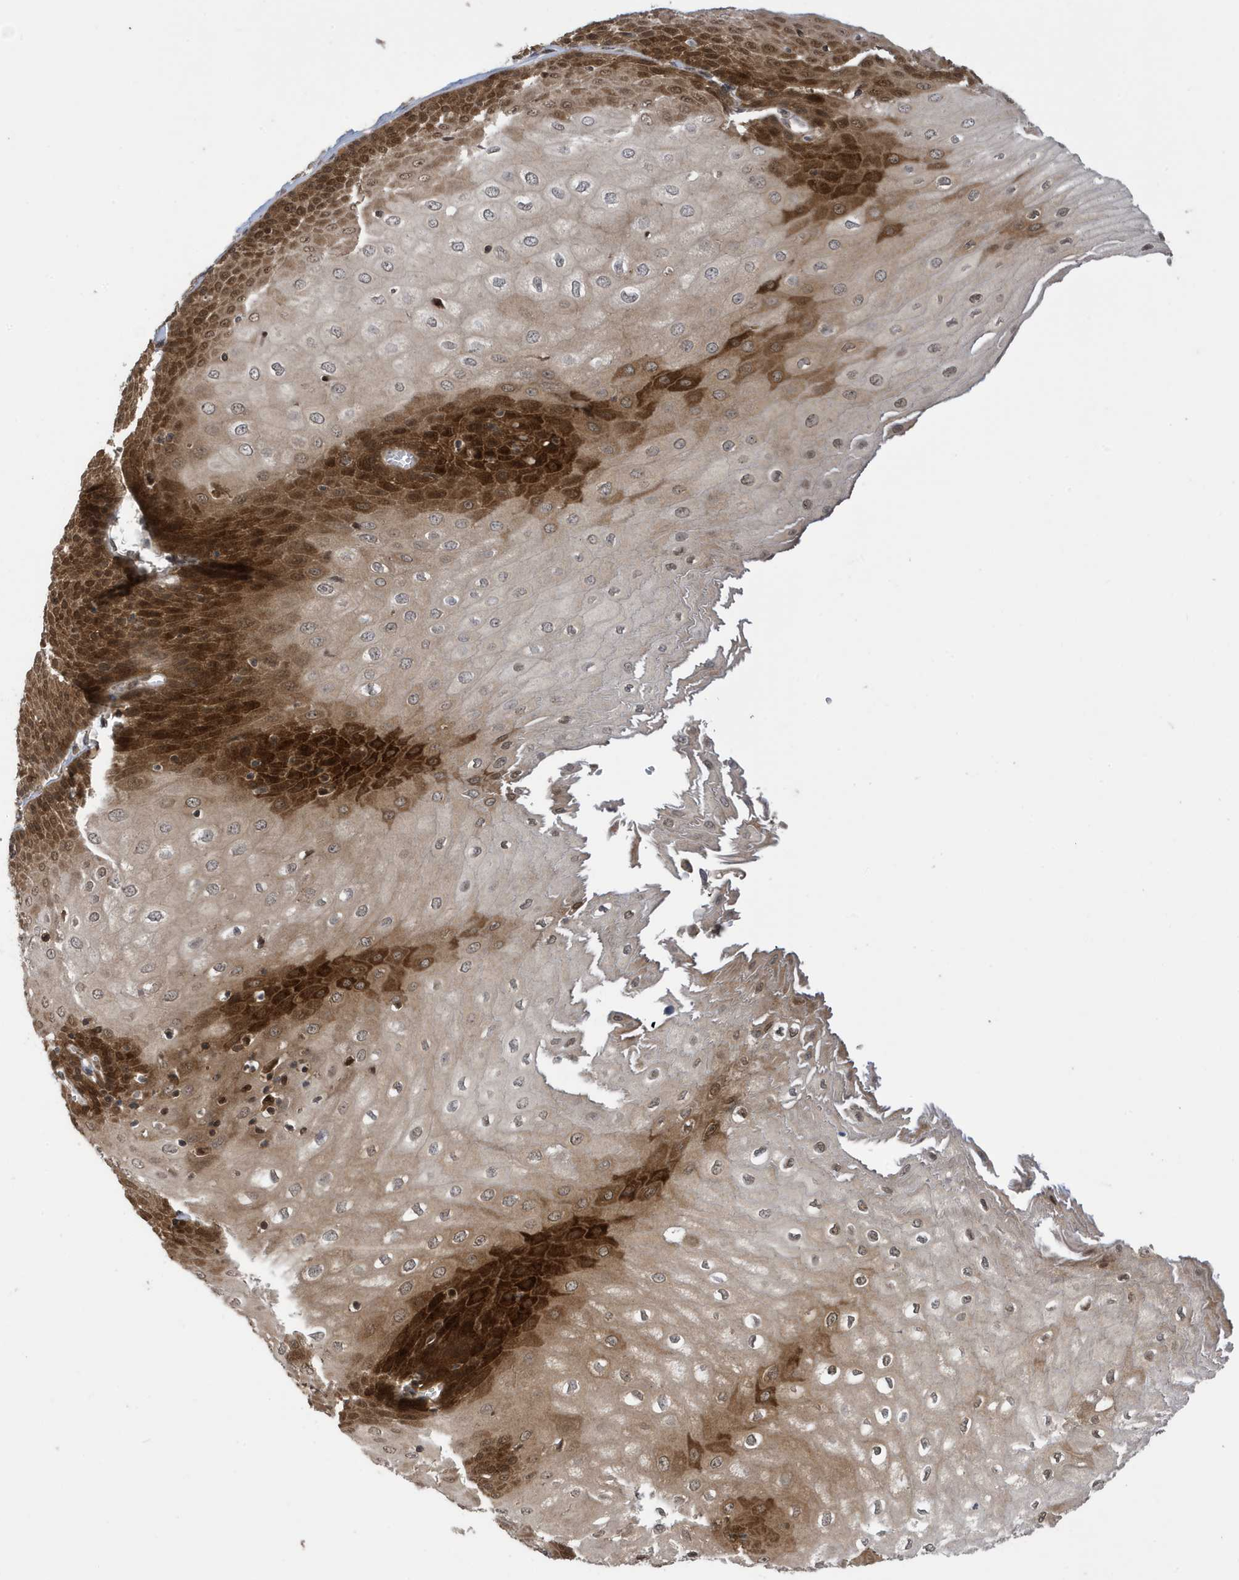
{"staining": {"intensity": "strong", "quantity": ">75%", "location": "cytoplasmic/membranous,nuclear"}, "tissue": "esophagus", "cell_type": "Squamous epithelial cells", "image_type": "normal", "snomed": [{"axis": "morphology", "description": "Normal tissue, NOS"}, {"axis": "topography", "description": "Esophagus"}], "caption": "Immunohistochemical staining of unremarkable human esophagus exhibits >75% levels of strong cytoplasmic/membranous,nuclear protein staining in about >75% of squamous epithelial cells.", "gene": "UBQLN1", "patient": {"sex": "male", "age": 60}}